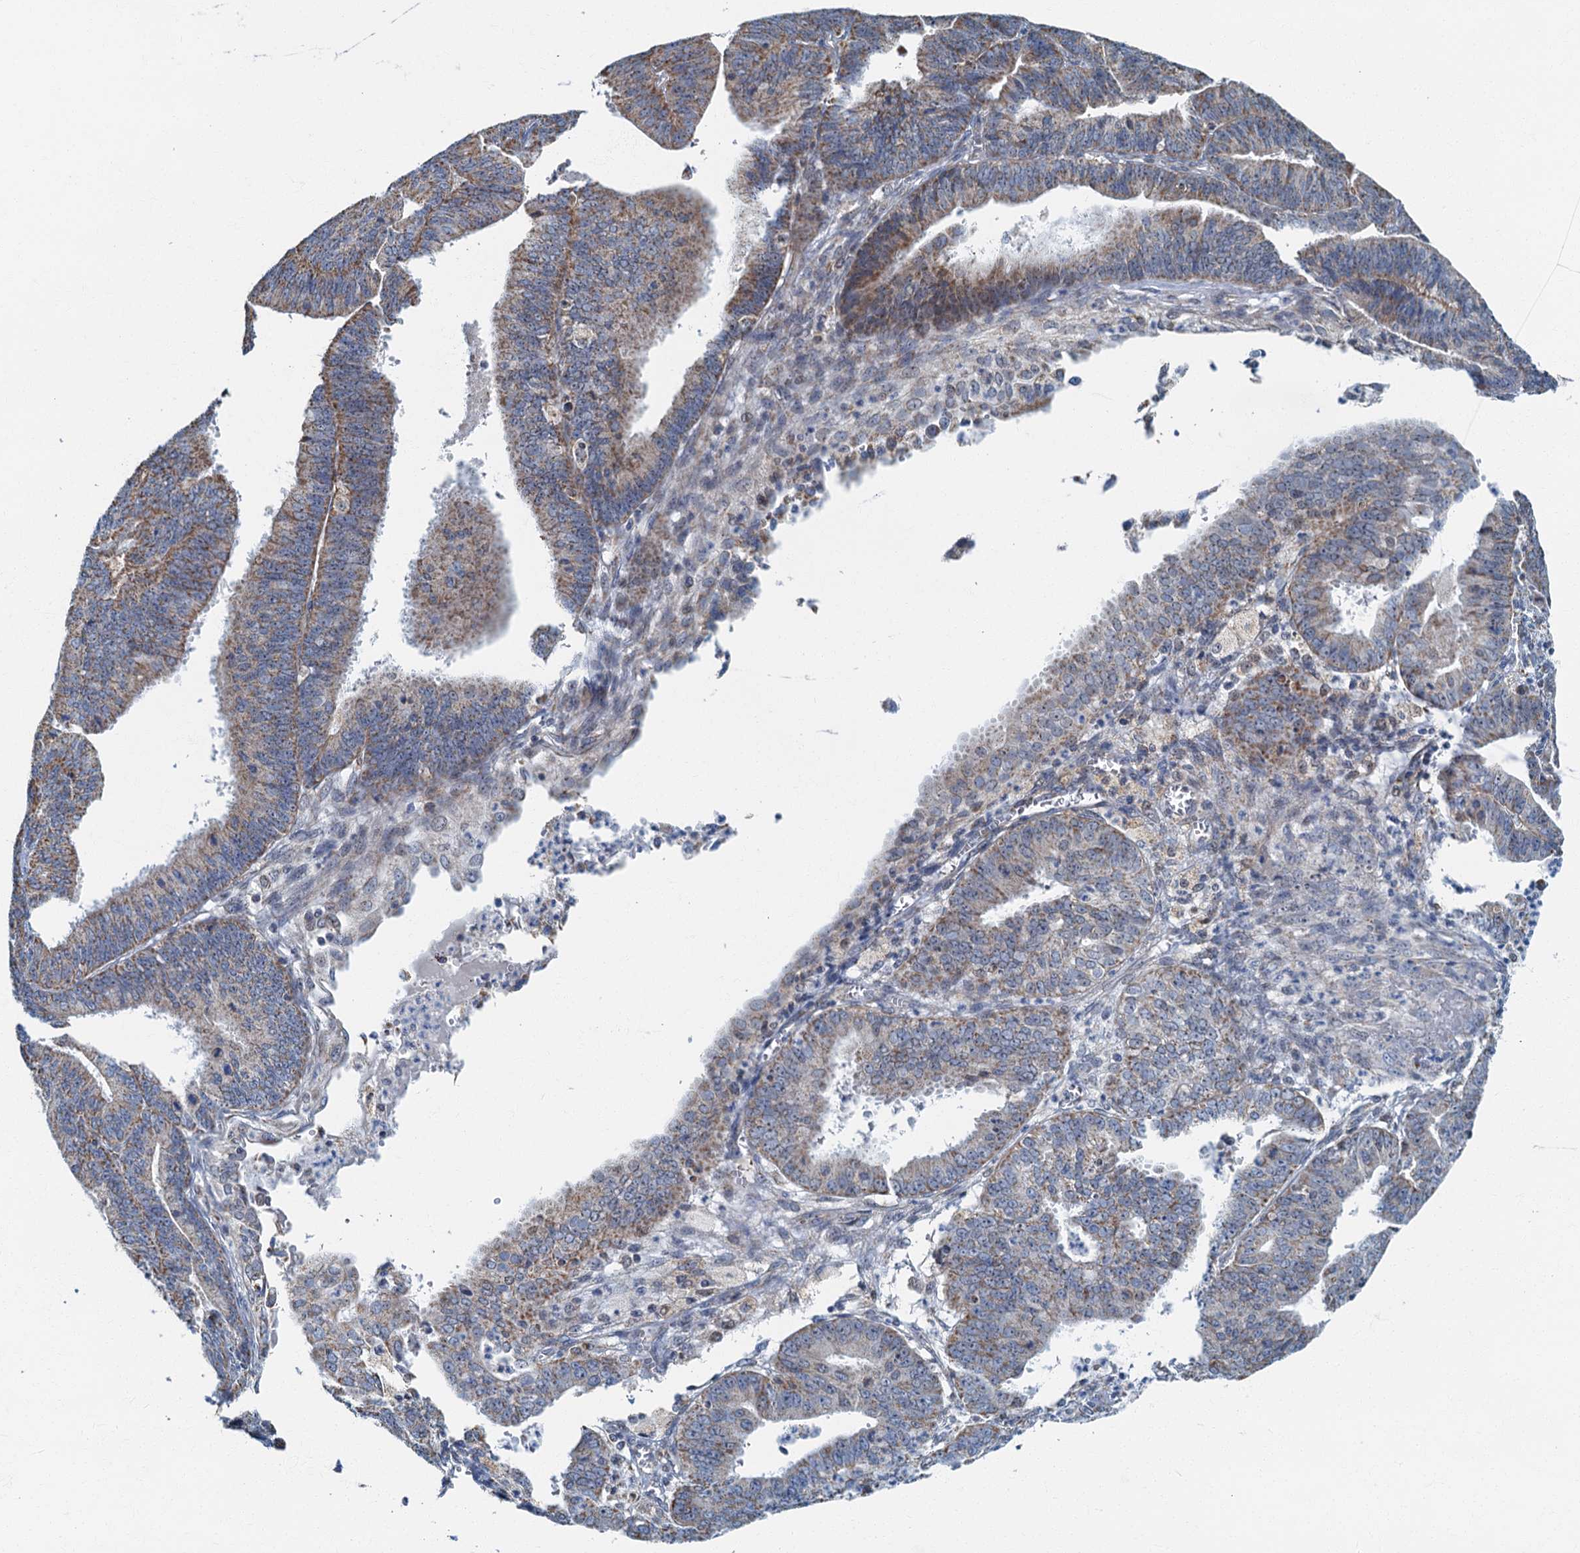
{"staining": {"intensity": "weak", "quantity": ">75%", "location": "cytoplasmic/membranous"}, "tissue": "endometrial cancer", "cell_type": "Tumor cells", "image_type": "cancer", "snomed": [{"axis": "morphology", "description": "Adenocarcinoma, NOS"}, {"axis": "topography", "description": "Endometrium"}], "caption": "High-power microscopy captured an immunohistochemistry (IHC) micrograph of endometrial cancer, revealing weak cytoplasmic/membranous expression in about >75% of tumor cells.", "gene": "RAD9B", "patient": {"sex": "female", "age": 73}}